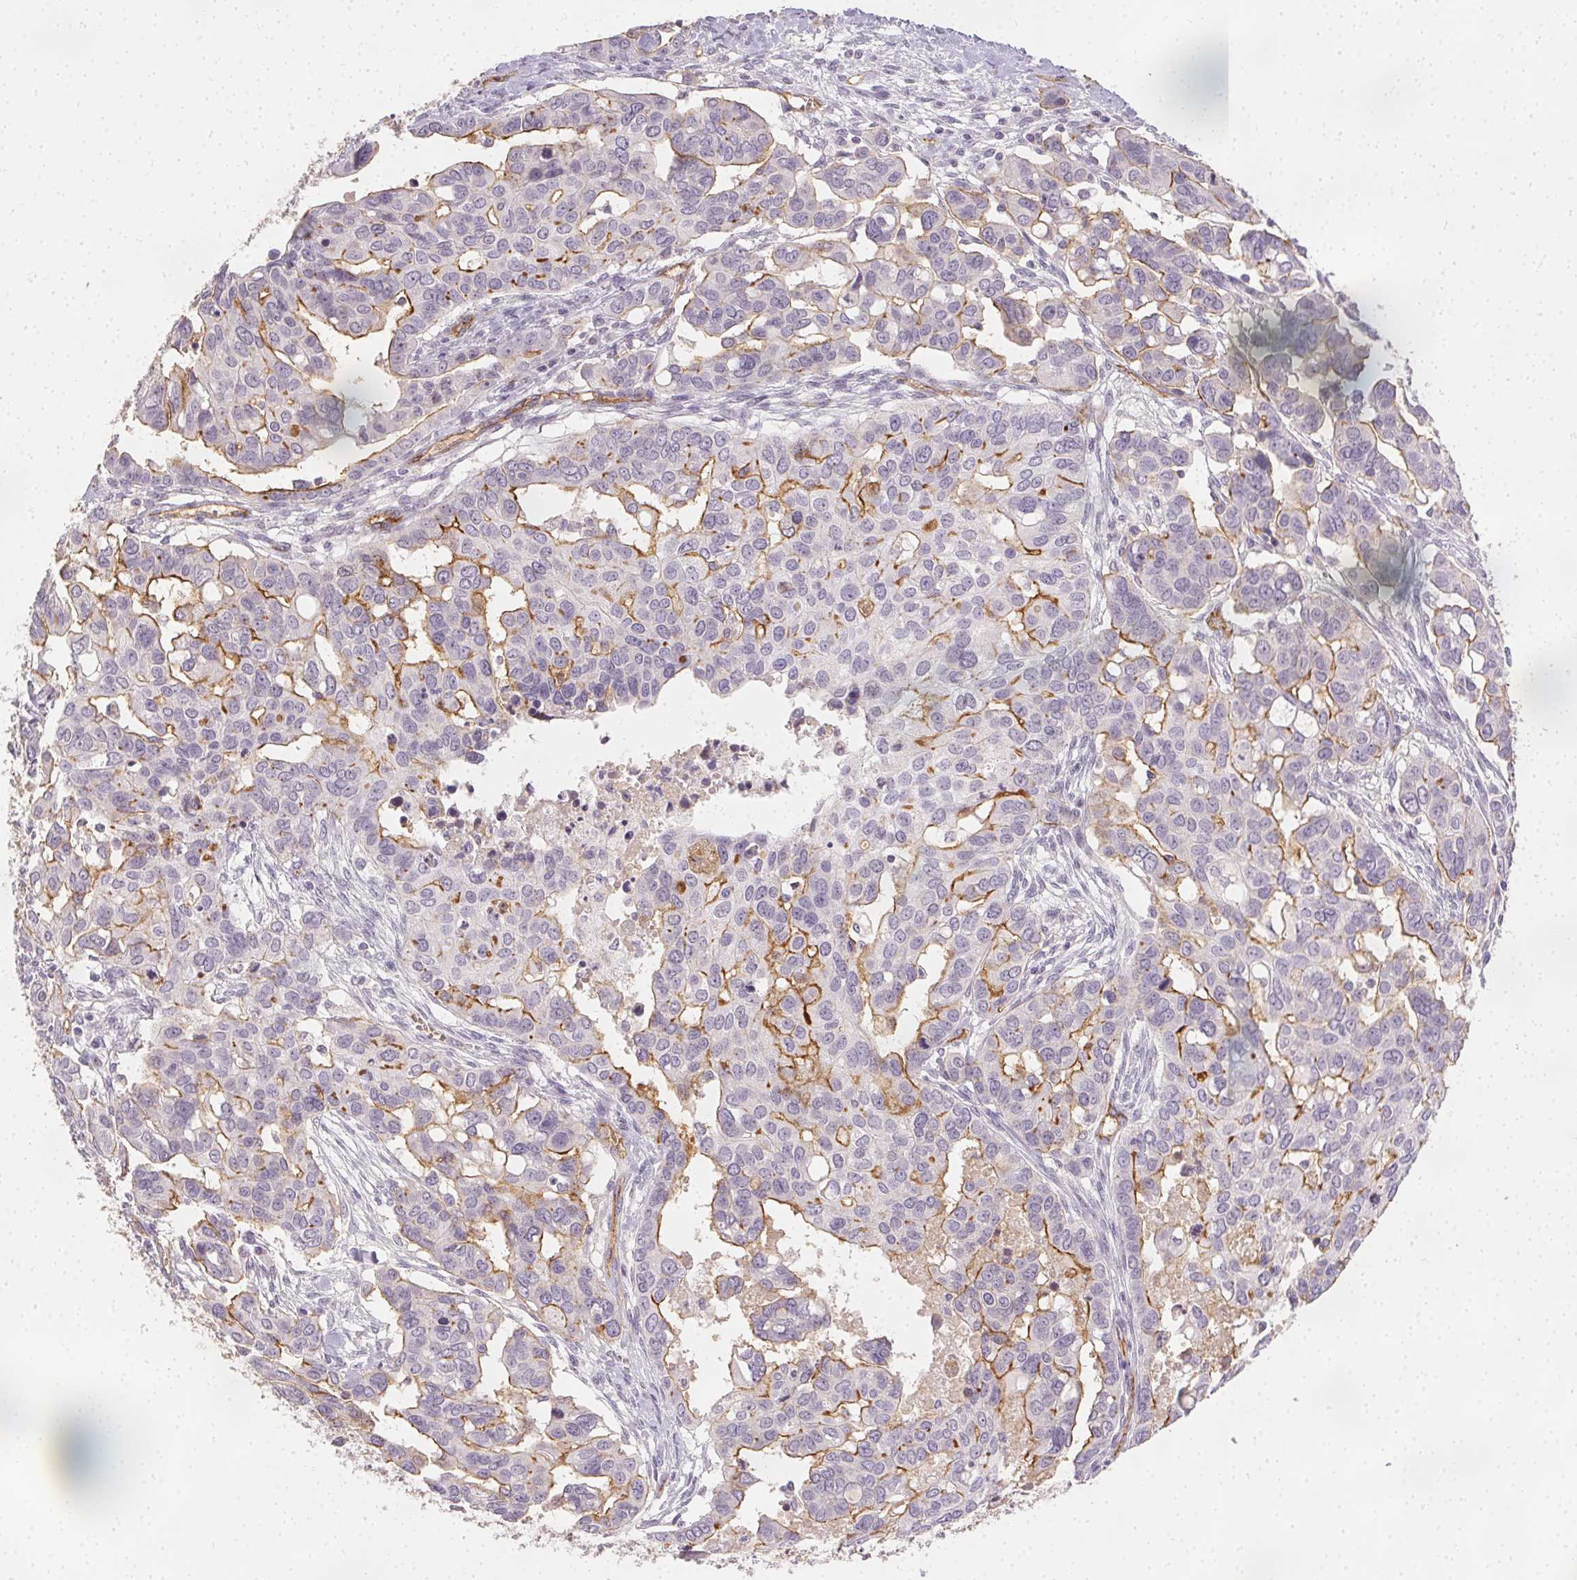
{"staining": {"intensity": "strong", "quantity": "<25%", "location": "cytoplasmic/membranous"}, "tissue": "ovarian cancer", "cell_type": "Tumor cells", "image_type": "cancer", "snomed": [{"axis": "morphology", "description": "Carcinoma, endometroid"}, {"axis": "topography", "description": "Ovary"}], "caption": "Strong cytoplasmic/membranous staining is seen in about <25% of tumor cells in ovarian cancer. The staining was performed using DAB (3,3'-diaminobenzidine), with brown indicating positive protein expression. Nuclei are stained blue with hematoxylin.", "gene": "PODXL", "patient": {"sex": "female", "age": 78}}